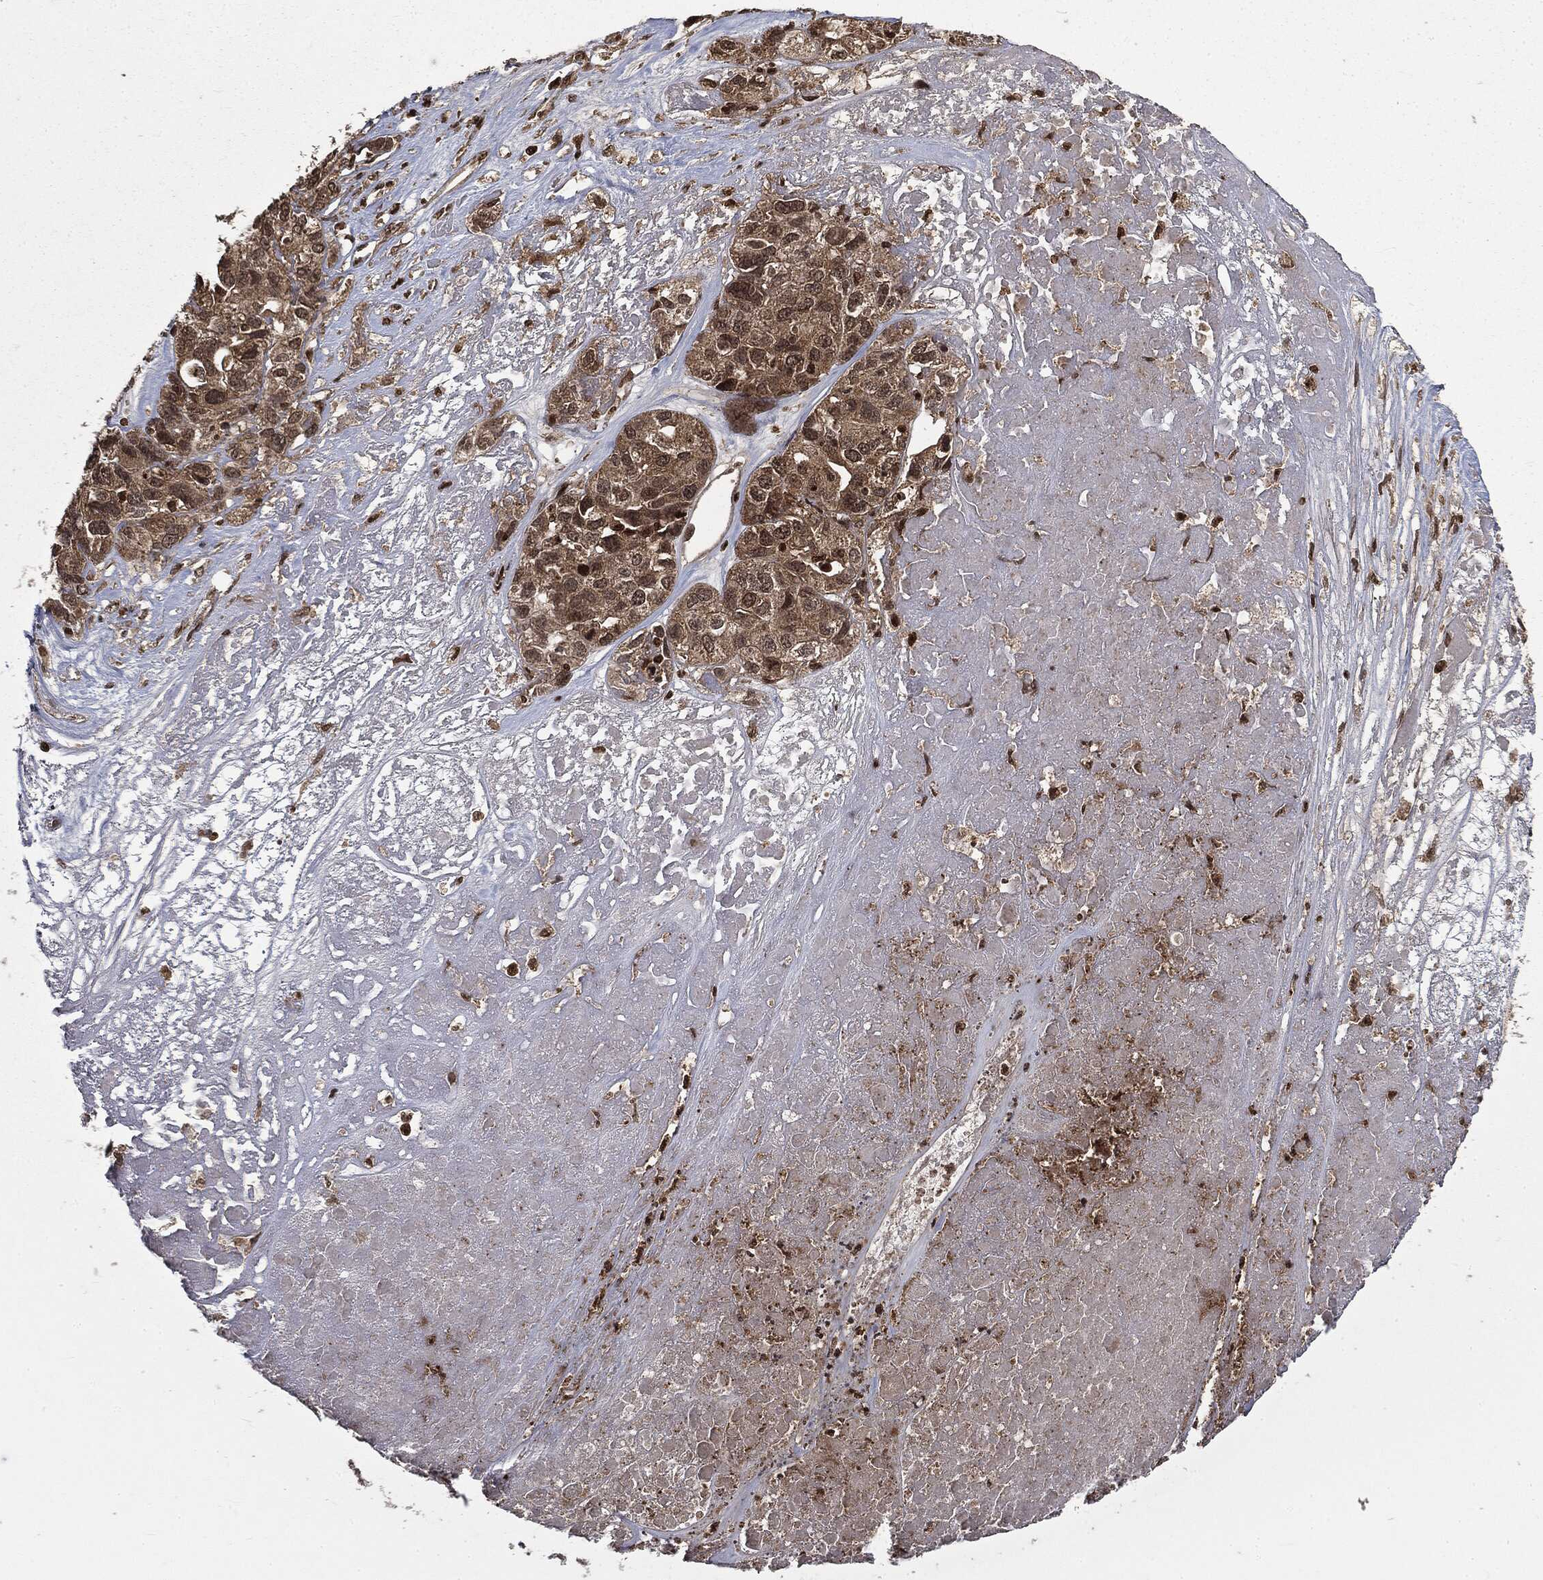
{"staining": {"intensity": "moderate", "quantity": "25%-75%", "location": "cytoplasmic/membranous"}, "tissue": "ovarian cancer", "cell_type": "Tumor cells", "image_type": "cancer", "snomed": [{"axis": "morphology", "description": "Cystadenocarcinoma, serous, NOS"}, {"axis": "topography", "description": "Ovary"}], "caption": "Ovarian cancer (serous cystadenocarcinoma) stained with immunohistochemistry (IHC) exhibits moderate cytoplasmic/membranous positivity in approximately 25%-75% of tumor cells.", "gene": "CTDP1", "patient": {"sex": "female", "age": 87}}